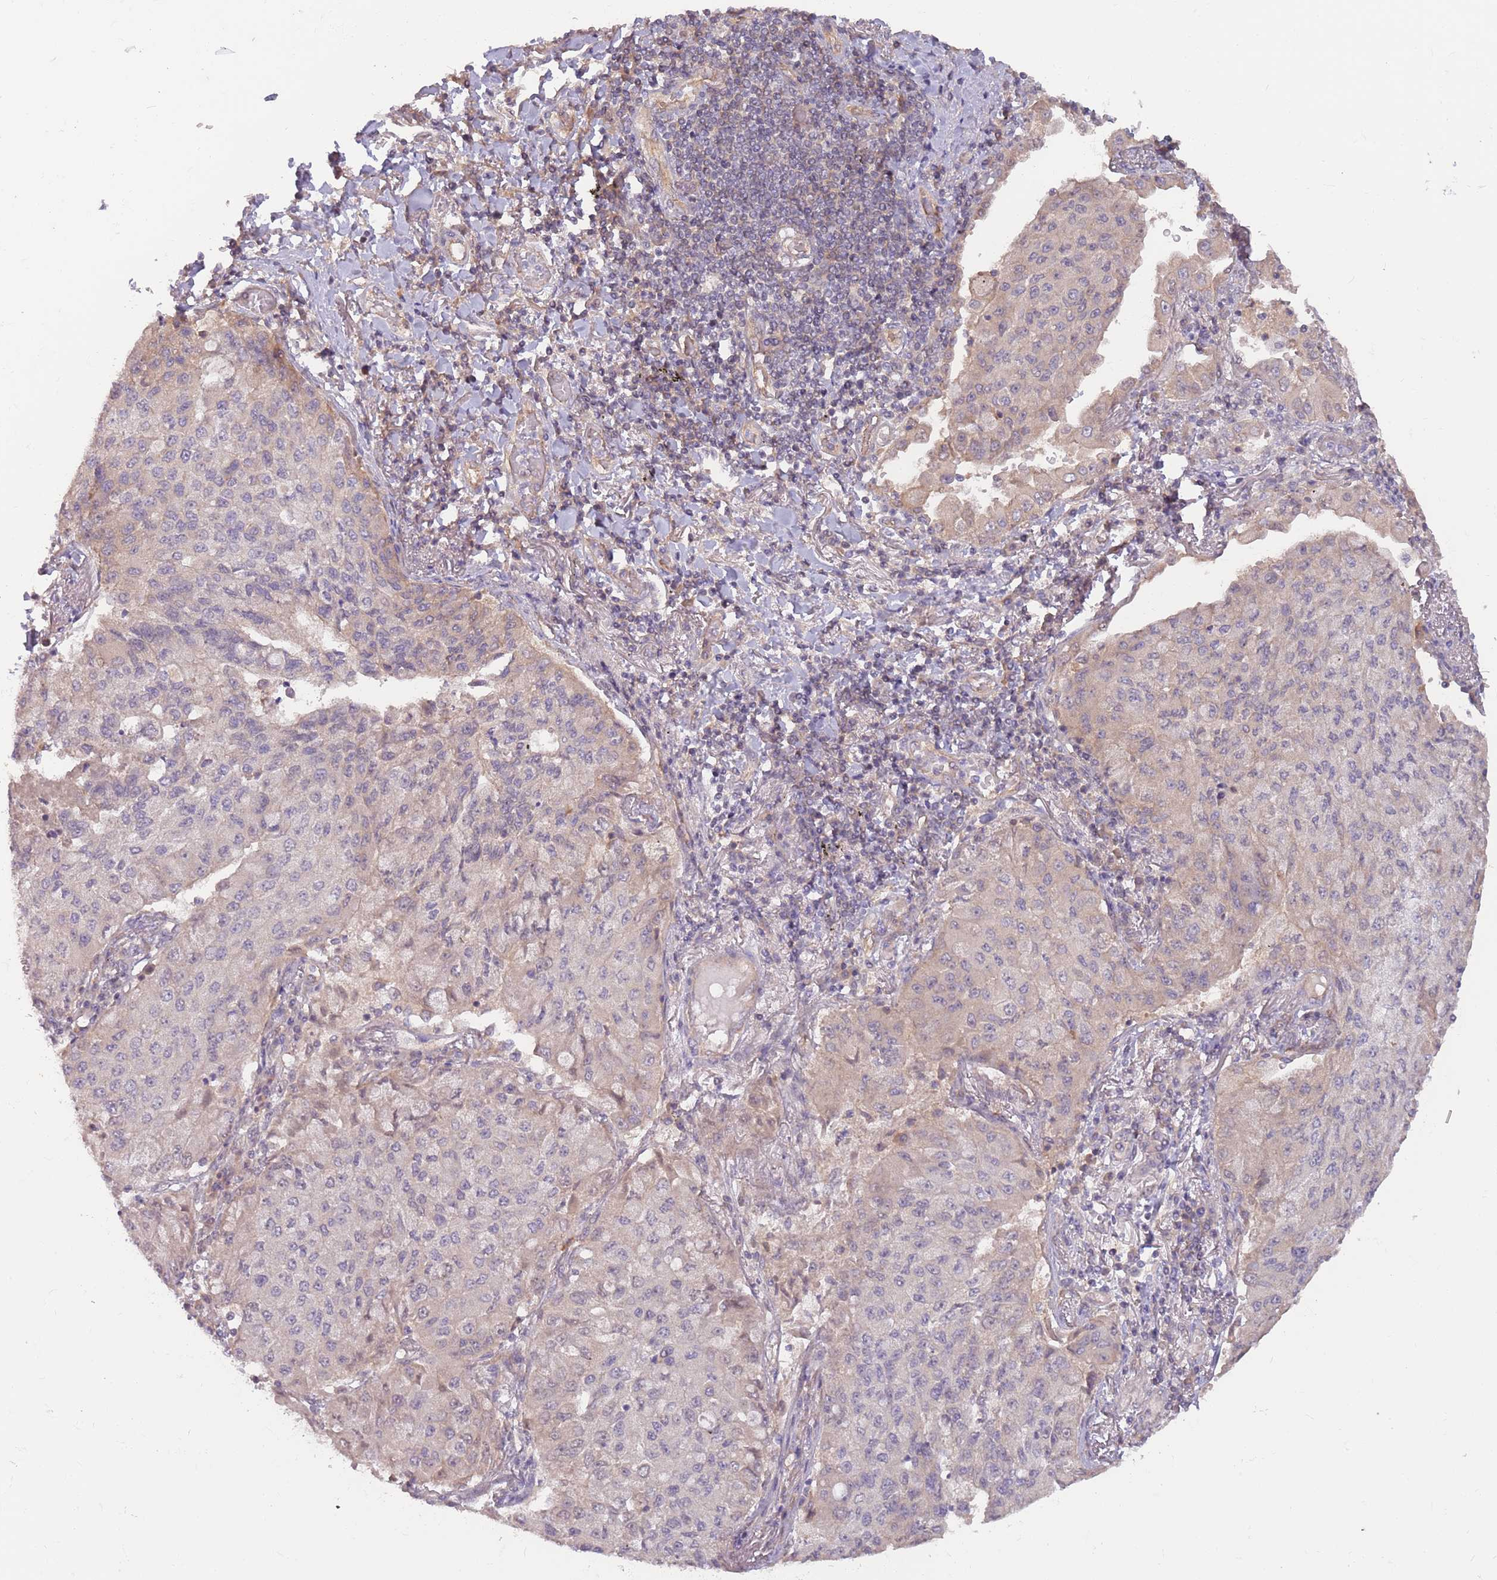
{"staining": {"intensity": "weak", "quantity": "<25%", "location": "cytoplasmic/membranous"}, "tissue": "lung cancer", "cell_type": "Tumor cells", "image_type": "cancer", "snomed": [{"axis": "morphology", "description": "Squamous cell carcinoma, NOS"}, {"axis": "topography", "description": "Lung"}], "caption": "DAB (3,3'-diaminobenzidine) immunohistochemical staining of human lung cancer (squamous cell carcinoma) exhibits no significant expression in tumor cells.", "gene": "SAV1", "patient": {"sex": "male", "age": 74}}